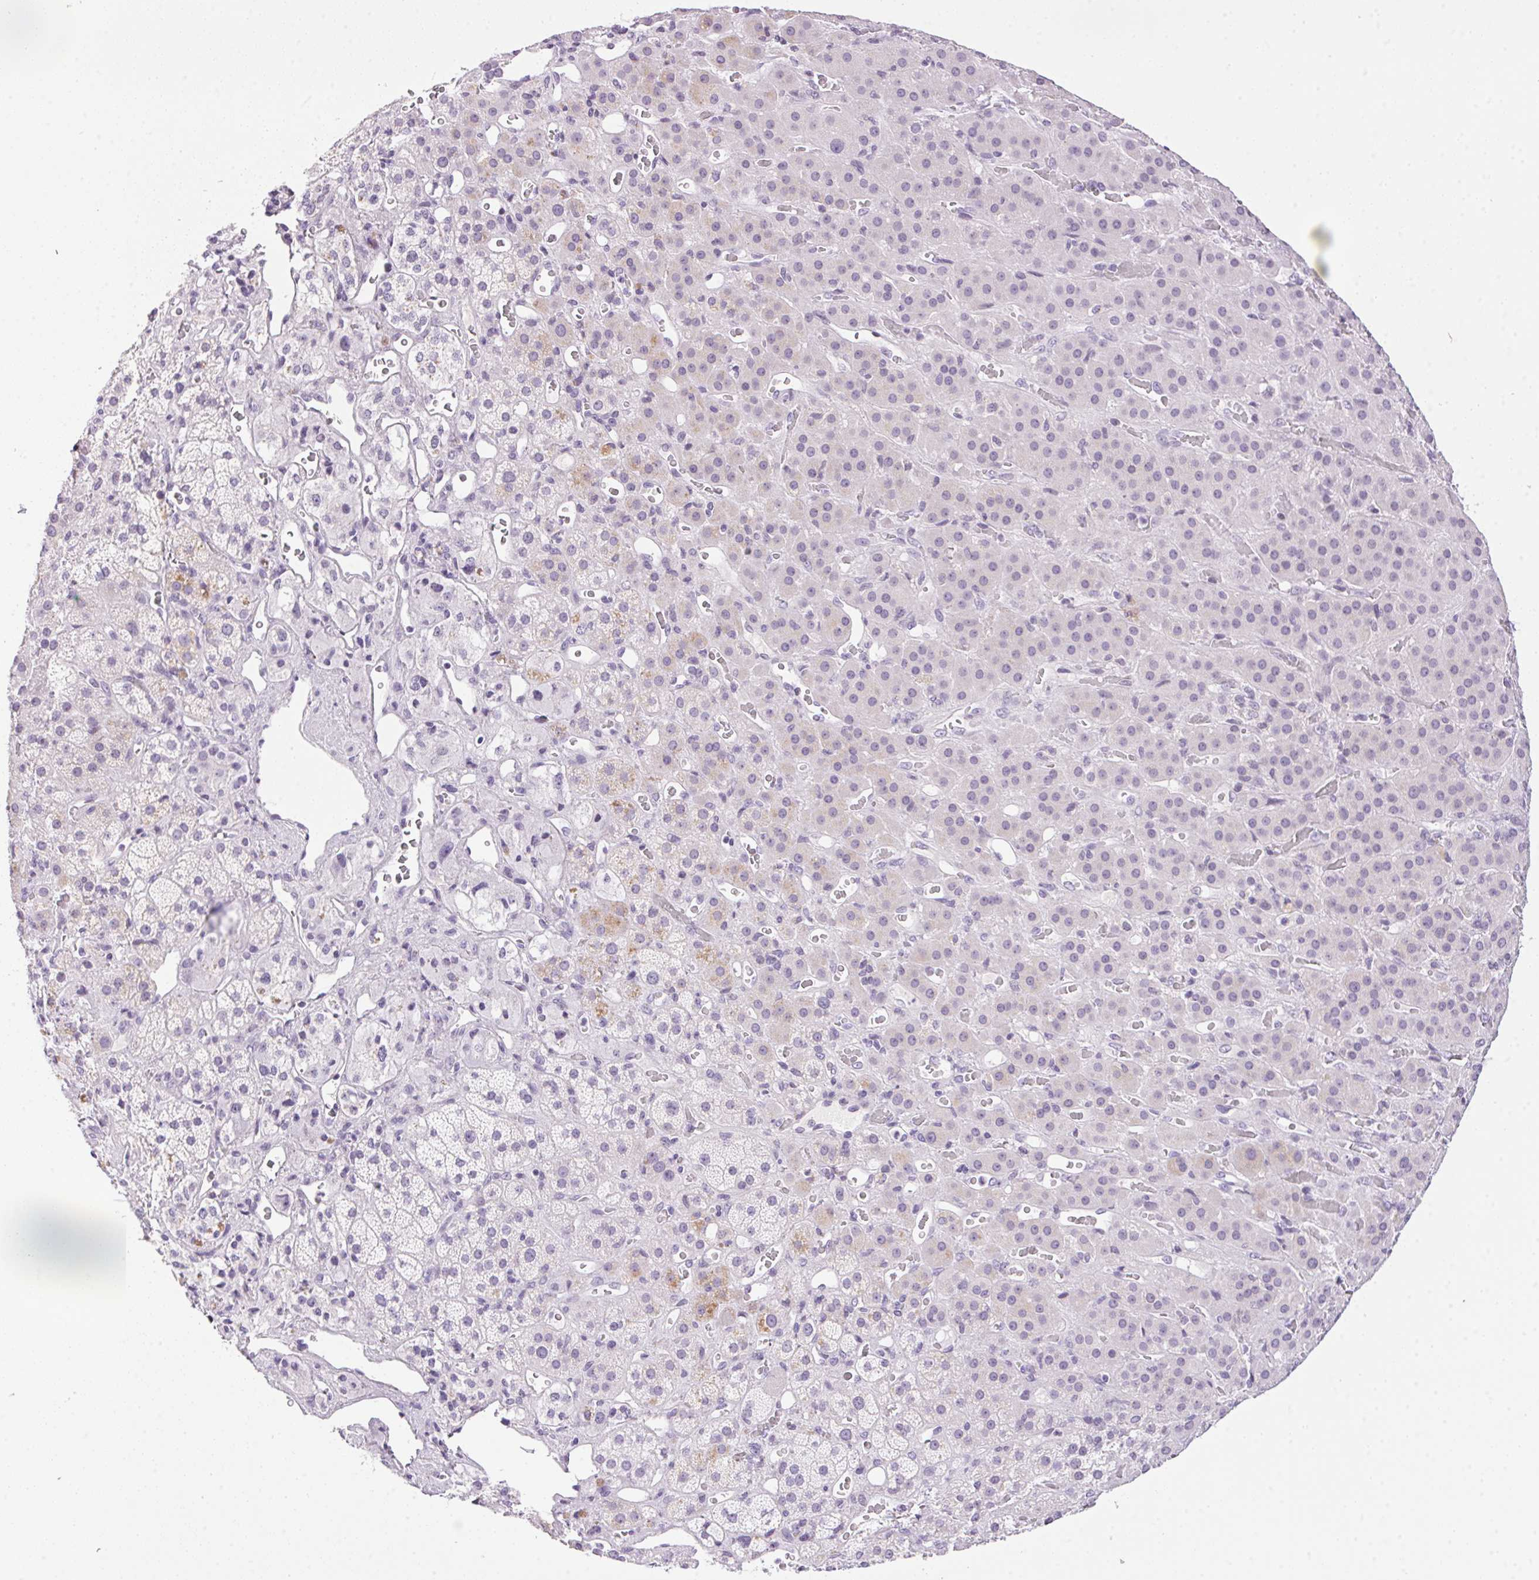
{"staining": {"intensity": "negative", "quantity": "none", "location": "none"}, "tissue": "adrenal gland", "cell_type": "Glandular cells", "image_type": "normal", "snomed": [{"axis": "morphology", "description": "Normal tissue, NOS"}, {"axis": "topography", "description": "Adrenal gland"}], "caption": "There is no significant positivity in glandular cells of adrenal gland. The staining is performed using DAB brown chromogen with nuclei counter-stained in using hematoxylin.", "gene": "TMEM88B", "patient": {"sex": "male", "age": 57}}